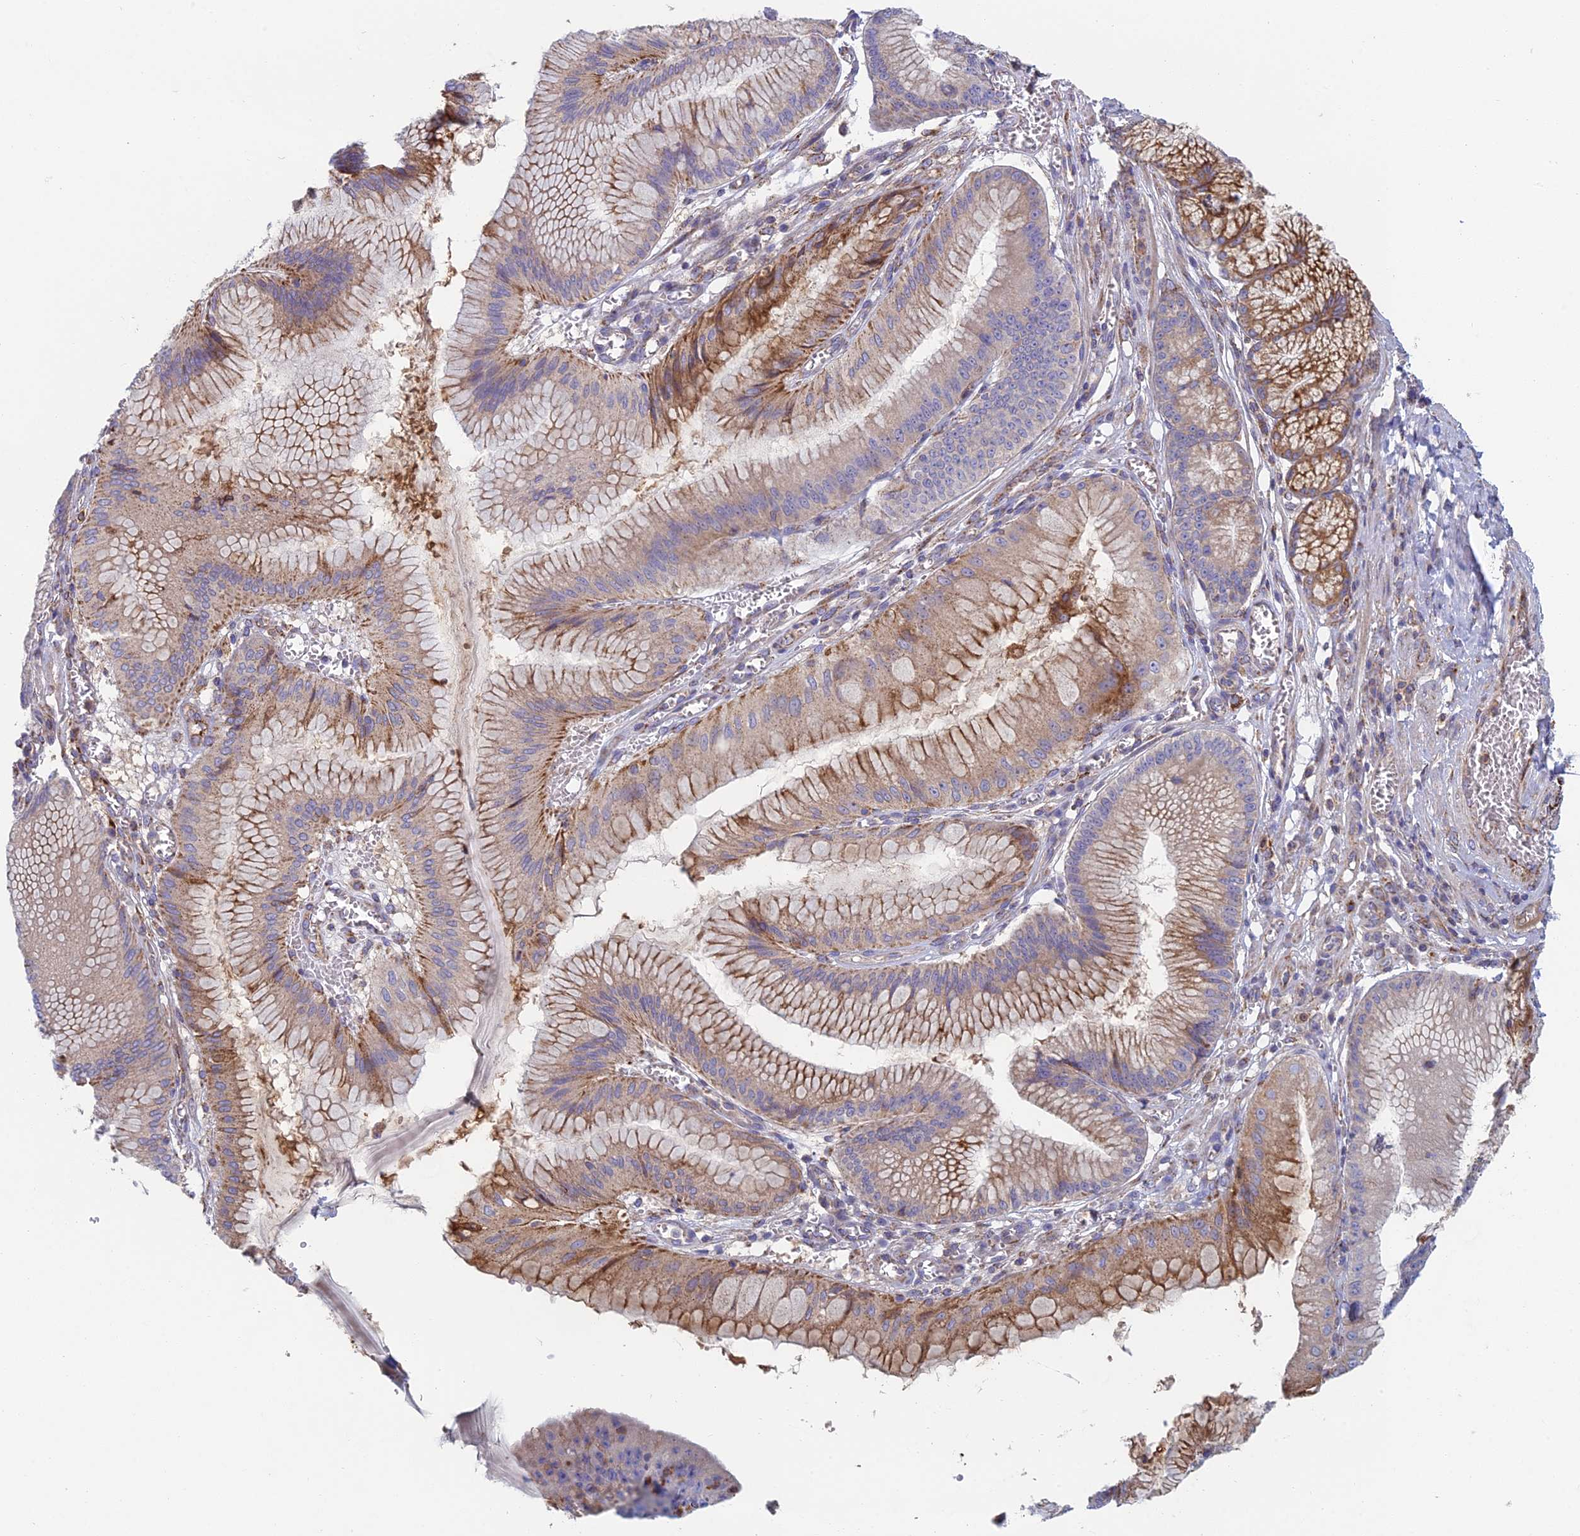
{"staining": {"intensity": "moderate", "quantity": "<25%", "location": "cytoplasmic/membranous"}, "tissue": "stomach cancer", "cell_type": "Tumor cells", "image_type": "cancer", "snomed": [{"axis": "morphology", "description": "Adenocarcinoma, NOS"}, {"axis": "topography", "description": "Stomach"}], "caption": "Tumor cells reveal low levels of moderate cytoplasmic/membranous expression in approximately <25% of cells in human adenocarcinoma (stomach). (IHC, brightfield microscopy, high magnification).", "gene": "IFTAP", "patient": {"sex": "male", "age": 59}}